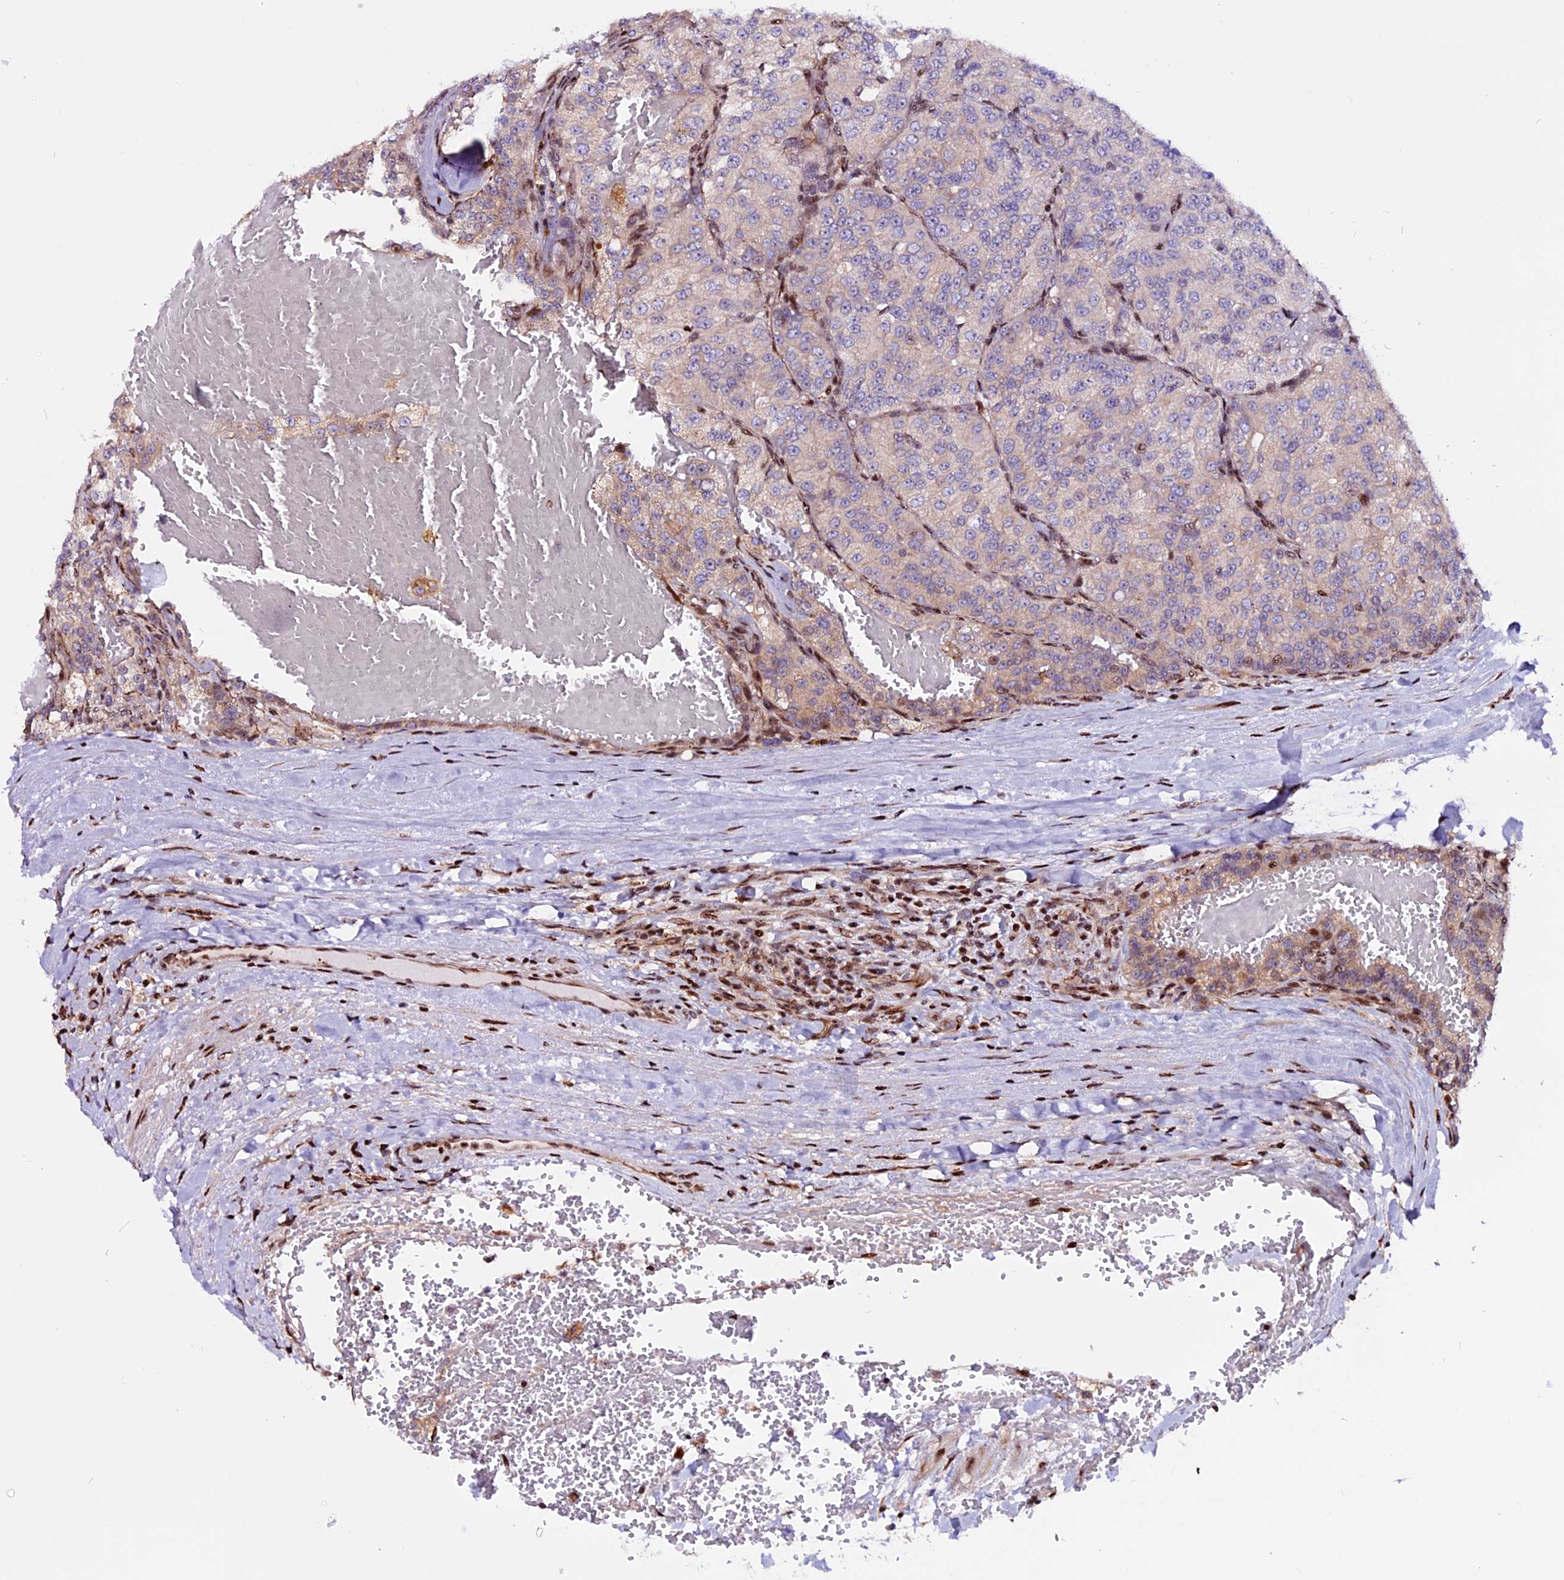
{"staining": {"intensity": "negative", "quantity": "none", "location": "none"}, "tissue": "renal cancer", "cell_type": "Tumor cells", "image_type": "cancer", "snomed": [{"axis": "morphology", "description": "Adenocarcinoma, NOS"}, {"axis": "topography", "description": "Kidney"}], "caption": "A micrograph of renal cancer (adenocarcinoma) stained for a protein exhibits no brown staining in tumor cells.", "gene": "RINL", "patient": {"sex": "female", "age": 63}}